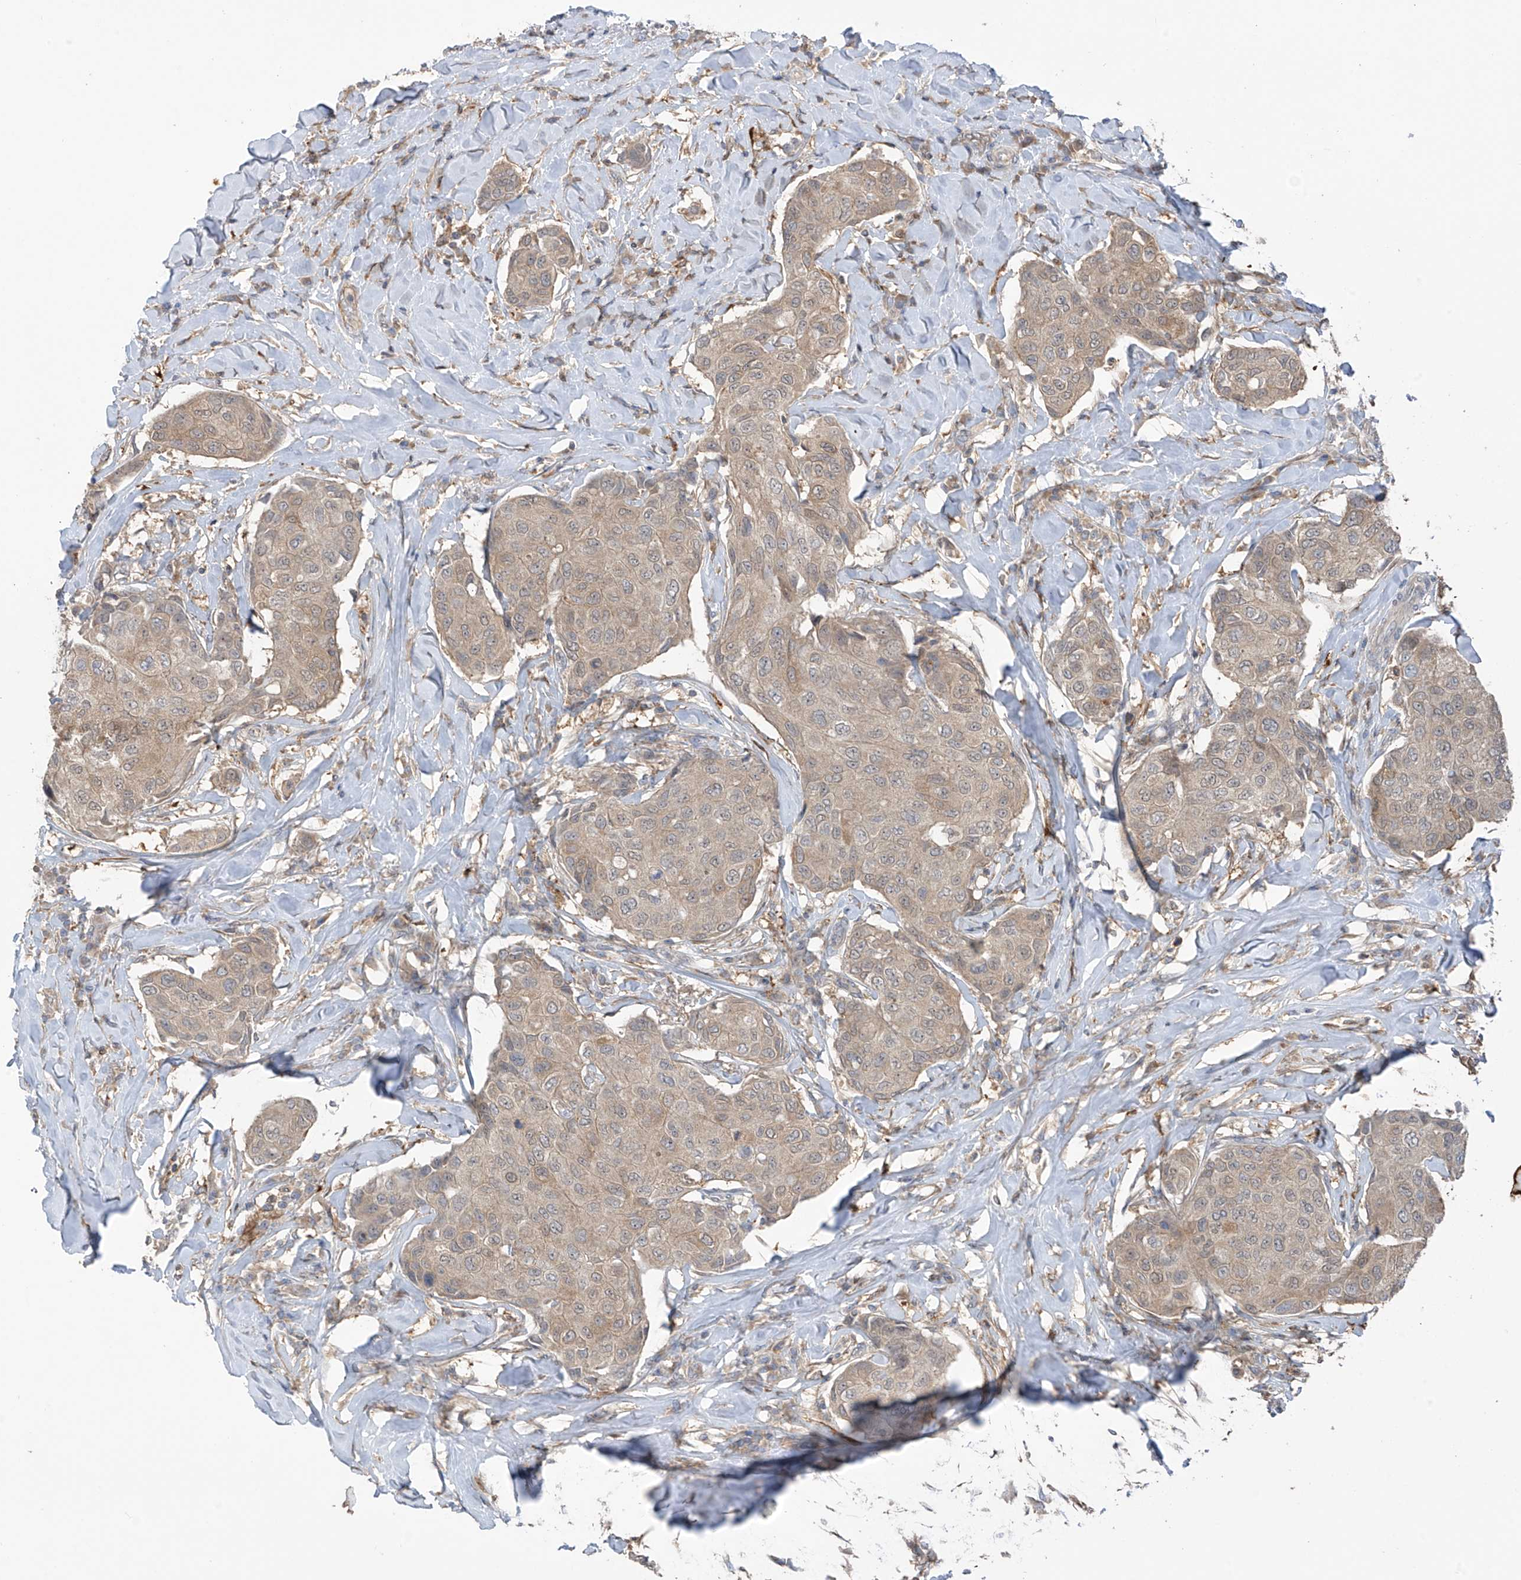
{"staining": {"intensity": "weak", "quantity": ">75%", "location": "cytoplasmic/membranous"}, "tissue": "breast cancer", "cell_type": "Tumor cells", "image_type": "cancer", "snomed": [{"axis": "morphology", "description": "Duct carcinoma"}, {"axis": "topography", "description": "Breast"}], "caption": "Immunohistochemistry of breast cancer (infiltrating ductal carcinoma) displays low levels of weak cytoplasmic/membranous staining in about >75% of tumor cells. Using DAB (3,3'-diaminobenzidine) (brown) and hematoxylin (blue) stains, captured at high magnification using brightfield microscopy.", "gene": "SAMD3", "patient": {"sex": "female", "age": 80}}